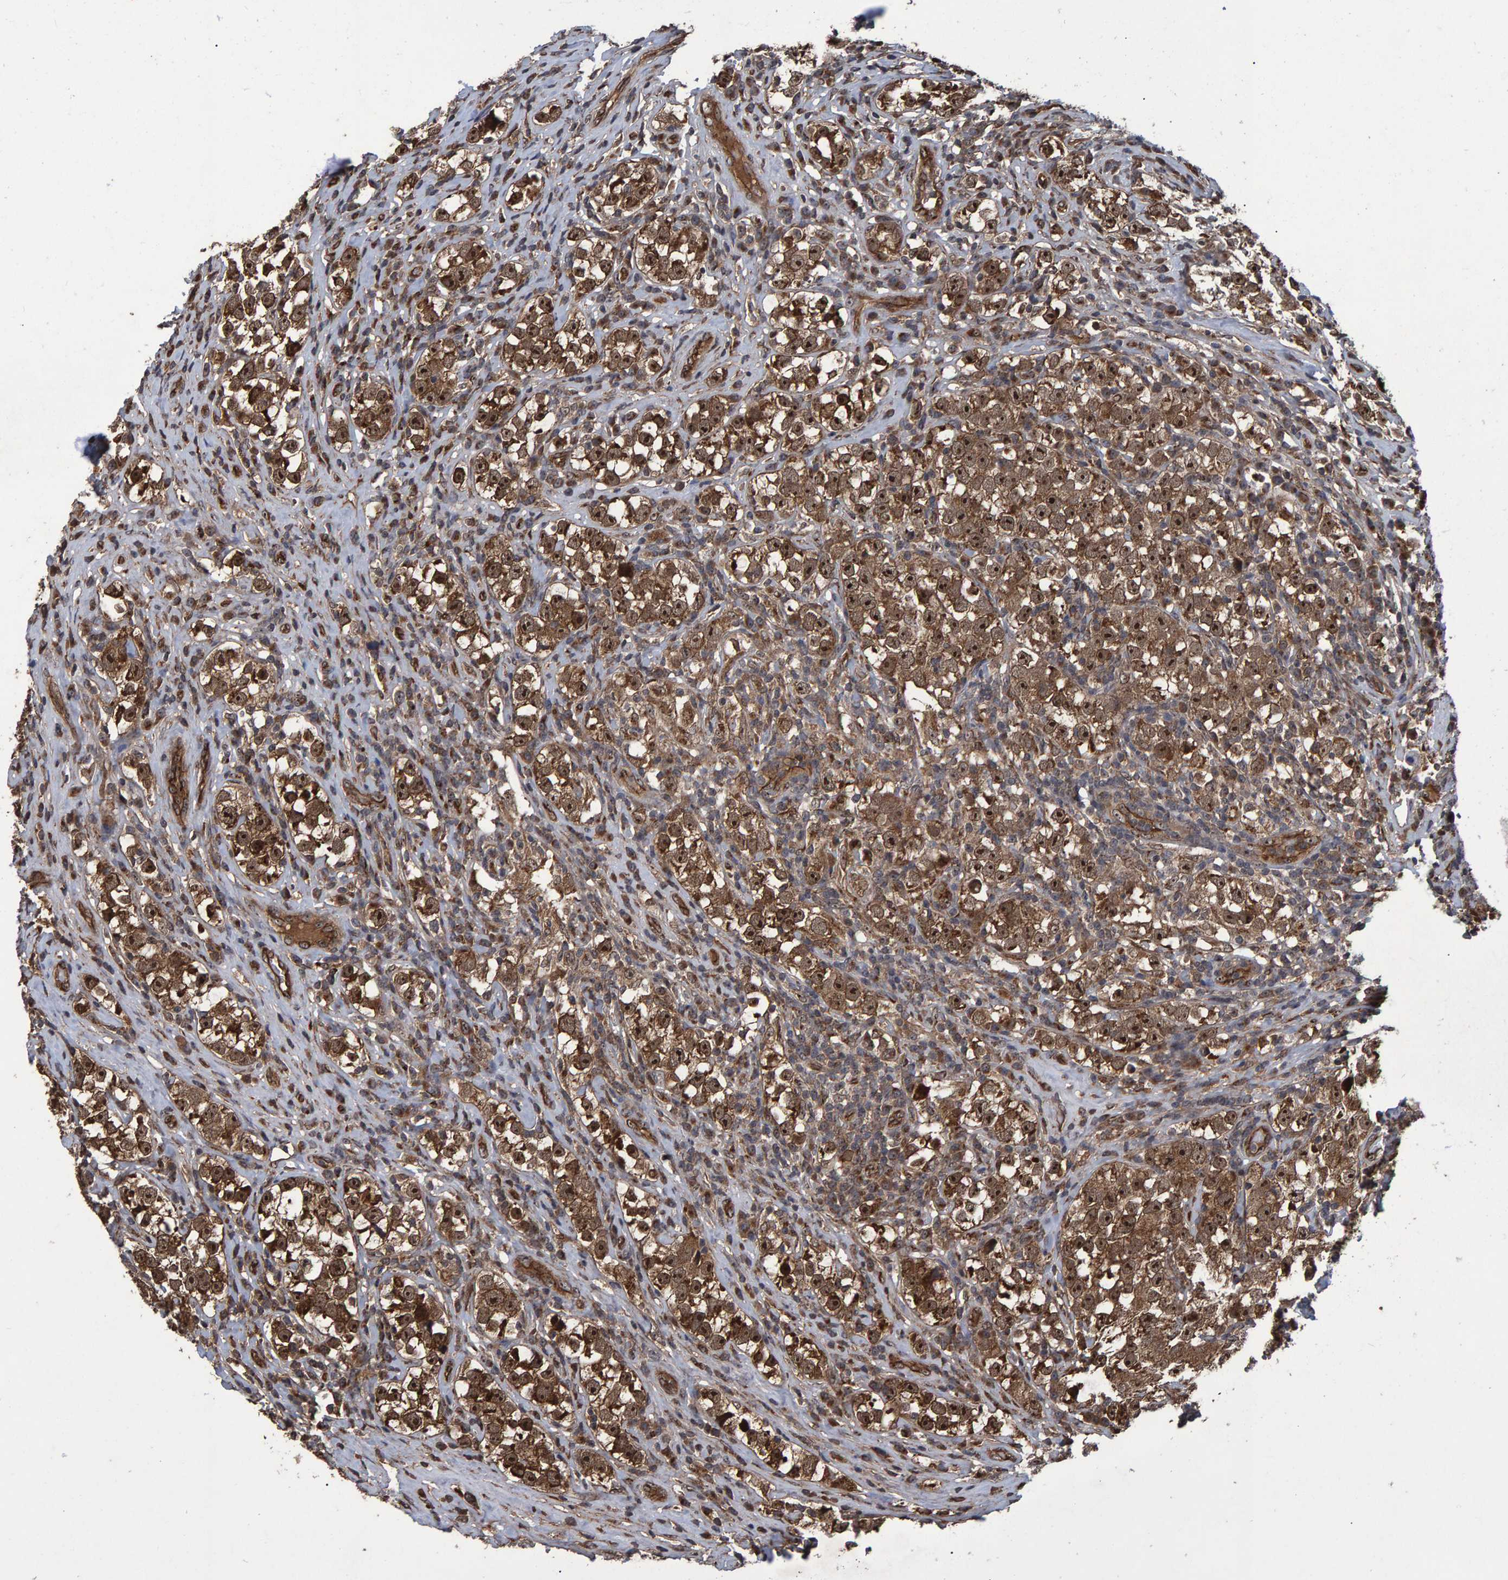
{"staining": {"intensity": "strong", "quantity": ">75%", "location": "cytoplasmic/membranous,nuclear"}, "tissue": "testis cancer", "cell_type": "Tumor cells", "image_type": "cancer", "snomed": [{"axis": "morphology", "description": "Normal tissue, NOS"}, {"axis": "morphology", "description": "Seminoma, NOS"}, {"axis": "topography", "description": "Testis"}], "caption": "An image of human seminoma (testis) stained for a protein demonstrates strong cytoplasmic/membranous and nuclear brown staining in tumor cells.", "gene": "TRIM68", "patient": {"sex": "male", "age": 43}}